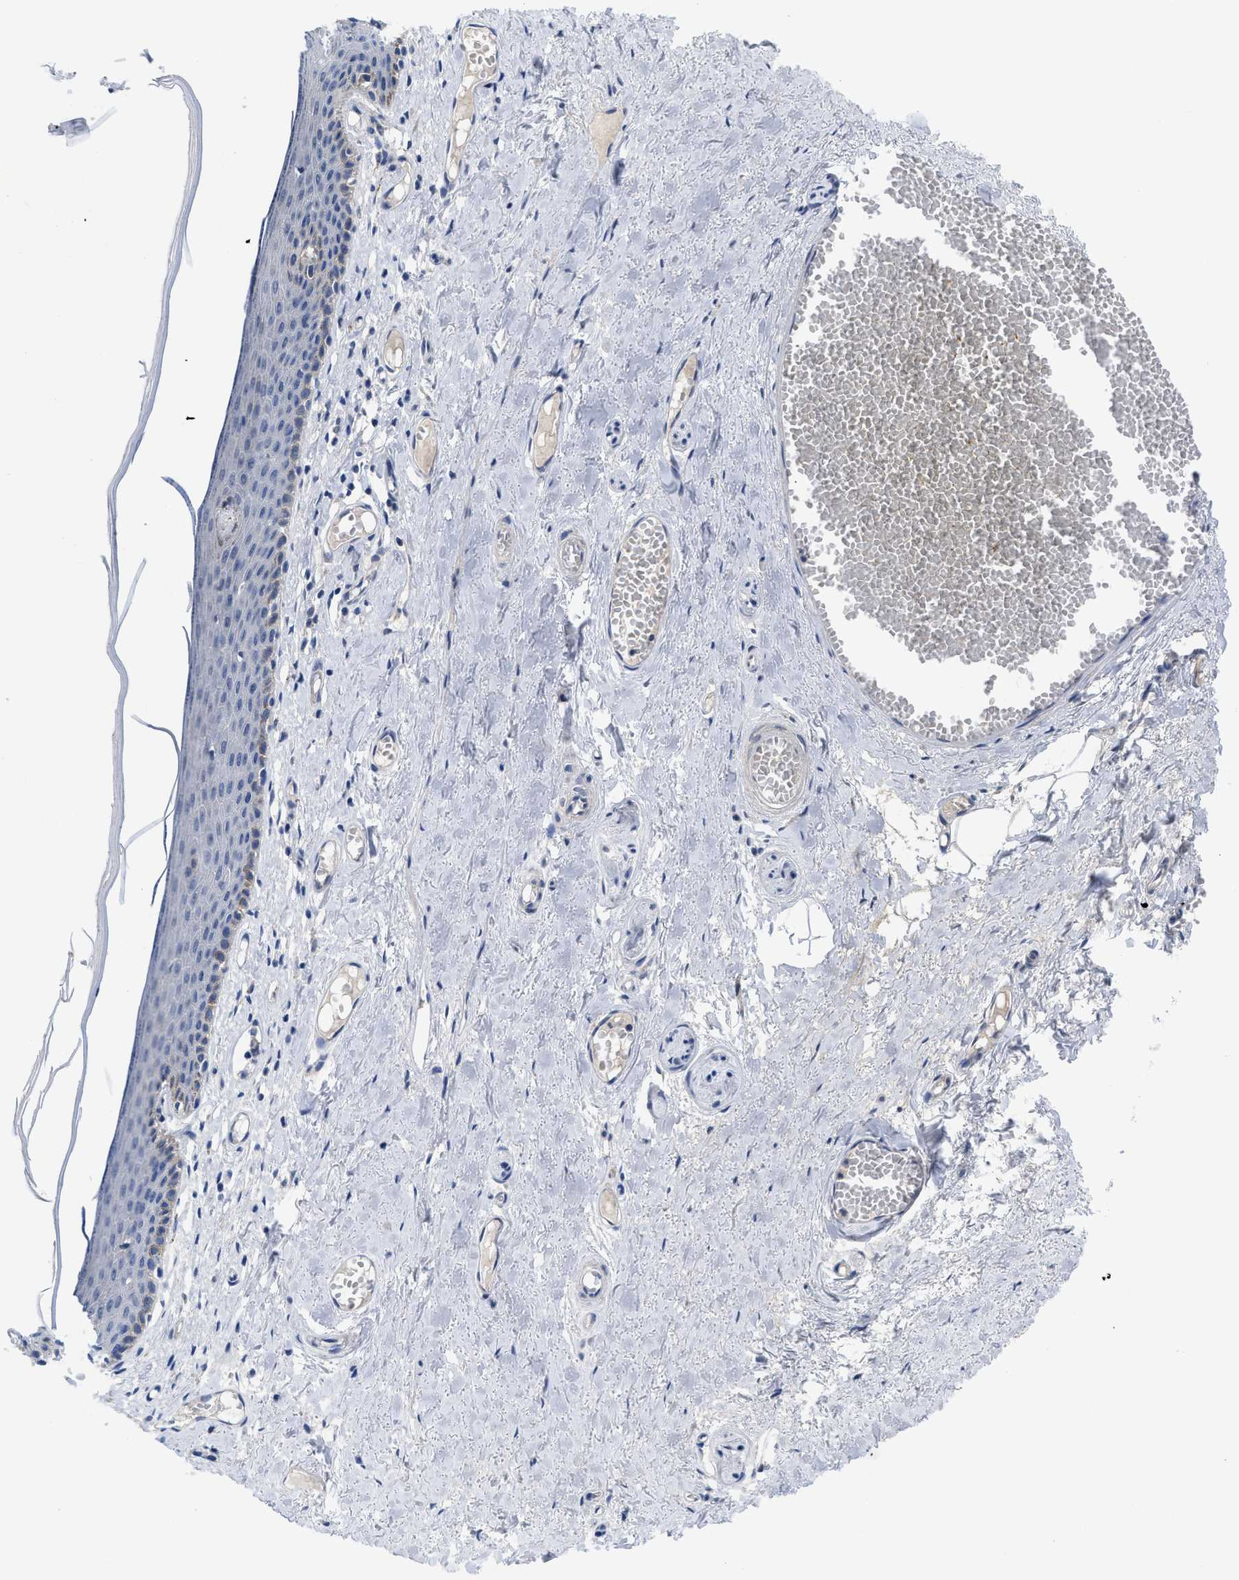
{"staining": {"intensity": "weak", "quantity": "<25%", "location": "cytoplasmic/membranous"}, "tissue": "skin", "cell_type": "Epidermal cells", "image_type": "normal", "snomed": [{"axis": "morphology", "description": "Normal tissue, NOS"}, {"axis": "topography", "description": "Adipose tissue"}, {"axis": "topography", "description": "Vascular tissue"}, {"axis": "topography", "description": "Anal"}, {"axis": "topography", "description": "Peripheral nerve tissue"}], "caption": "High magnification brightfield microscopy of benign skin stained with DAB (3,3'-diaminobenzidine) (brown) and counterstained with hematoxylin (blue): epidermal cells show no significant expression. Brightfield microscopy of immunohistochemistry stained with DAB (brown) and hematoxylin (blue), captured at high magnification.", "gene": "PYY", "patient": {"sex": "female", "age": 54}}